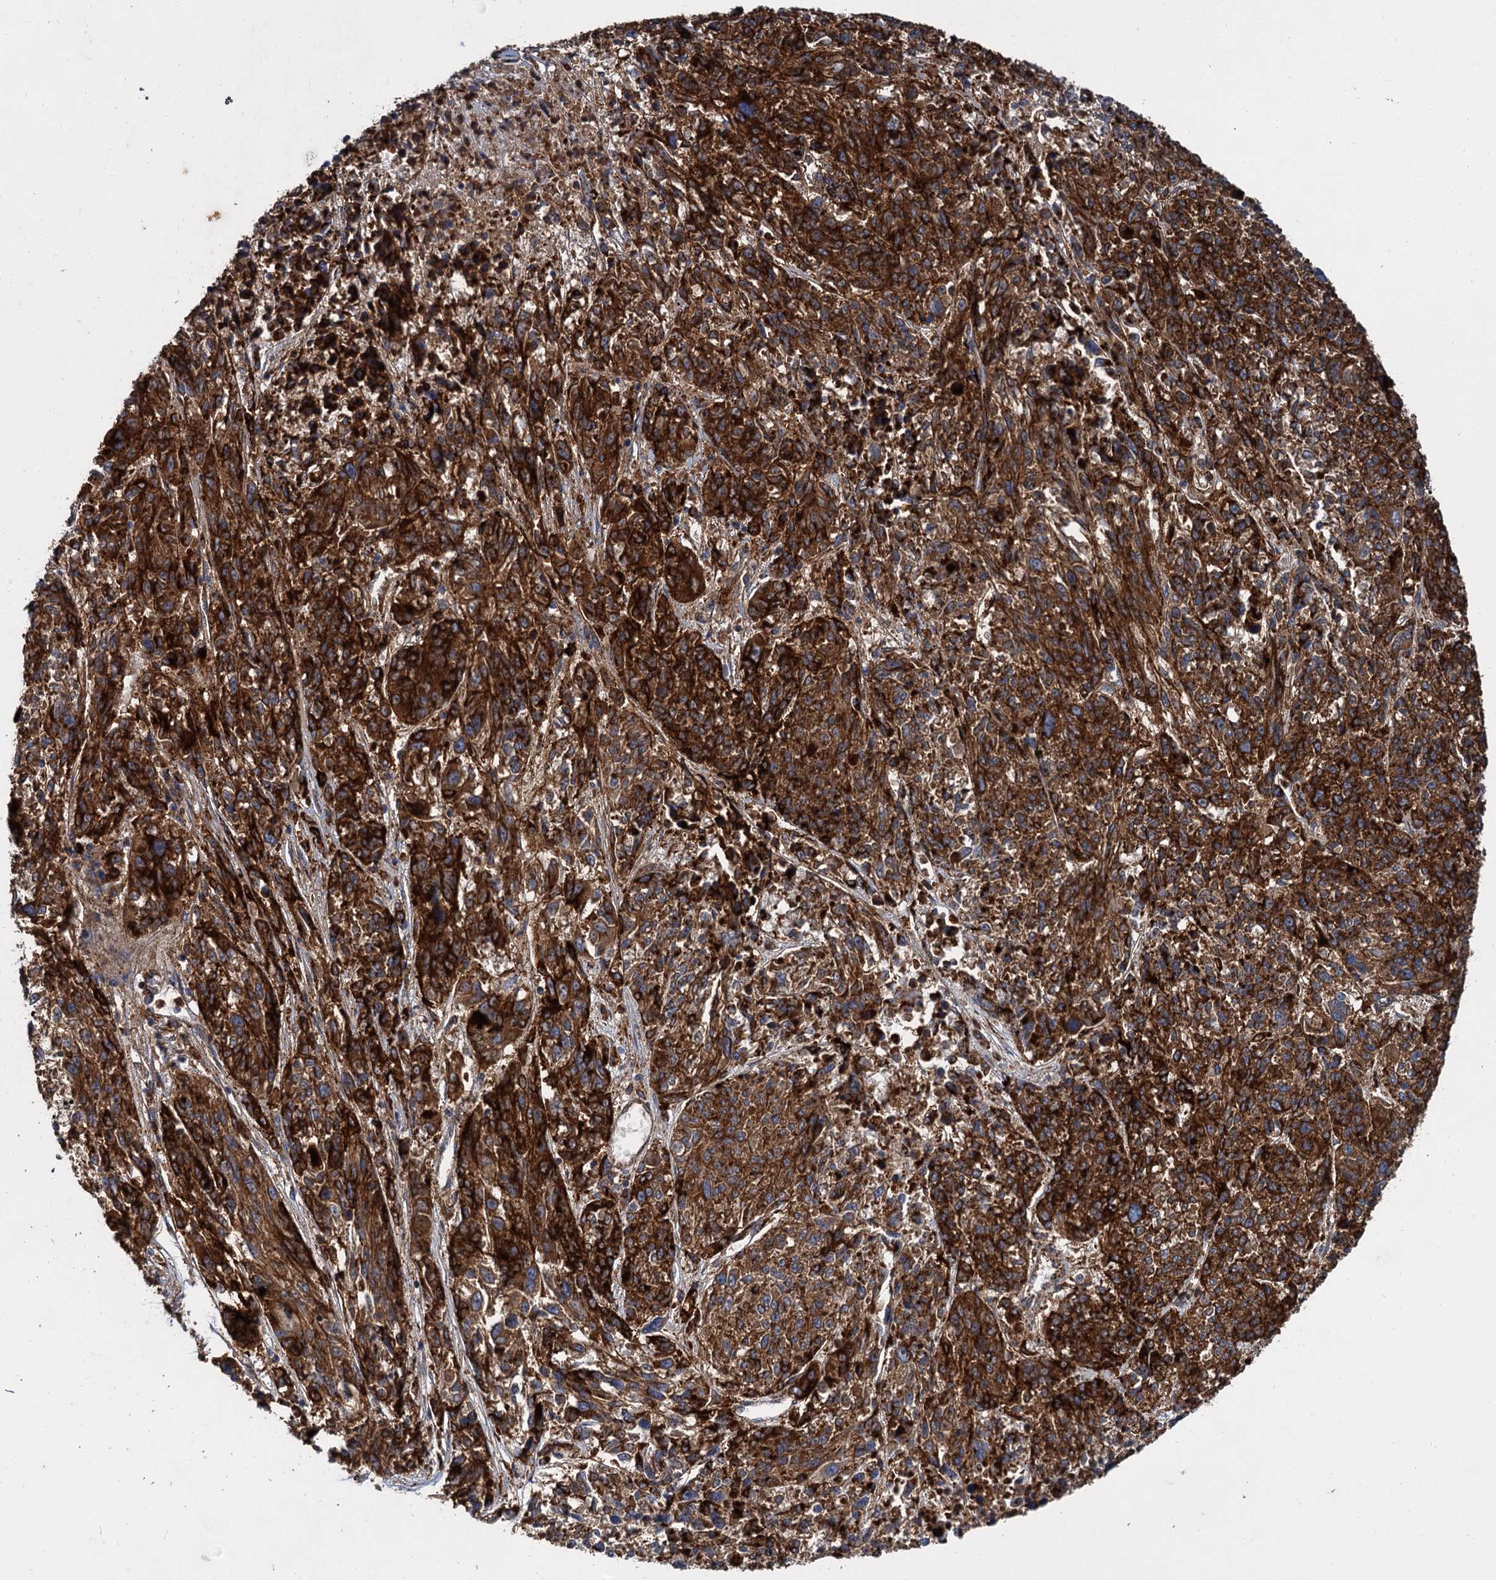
{"staining": {"intensity": "strong", "quantity": ">75%", "location": "cytoplasmic/membranous"}, "tissue": "melanoma", "cell_type": "Tumor cells", "image_type": "cancer", "snomed": [{"axis": "morphology", "description": "Malignant melanoma, NOS"}, {"axis": "topography", "description": "Skin"}], "caption": "Immunohistochemistry of human melanoma exhibits high levels of strong cytoplasmic/membranous staining in approximately >75% of tumor cells.", "gene": "GBA1", "patient": {"sex": "male", "age": 53}}